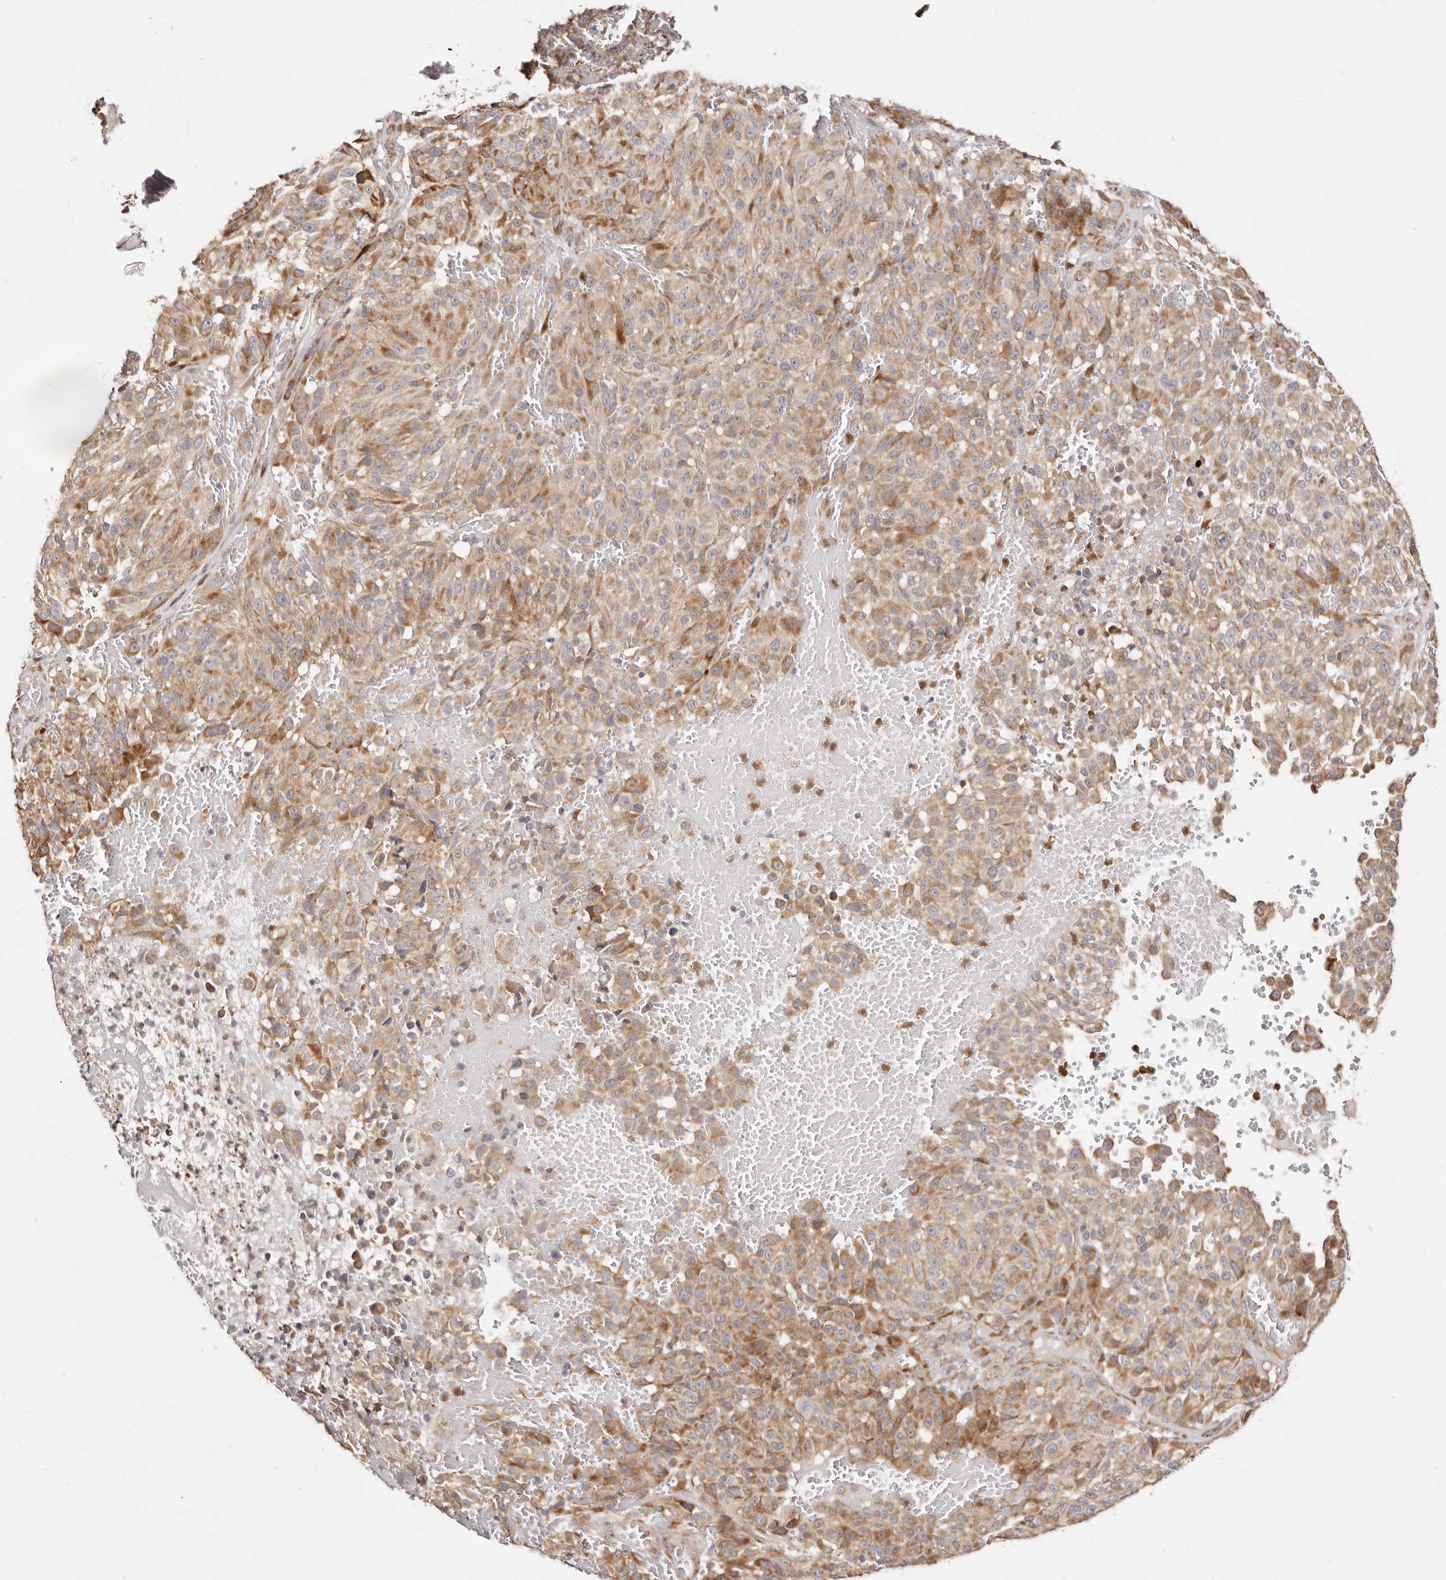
{"staining": {"intensity": "moderate", "quantity": ">75%", "location": "cytoplasmic/membranous"}, "tissue": "melanoma", "cell_type": "Tumor cells", "image_type": "cancer", "snomed": [{"axis": "morphology", "description": "Malignant melanoma, NOS"}, {"axis": "topography", "description": "Skin"}], "caption": "A histopathology image of human melanoma stained for a protein displays moderate cytoplasmic/membranous brown staining in tumor cells.", "gene": "BCL2L15", "patient": {"sex": "male", "age": 83}}